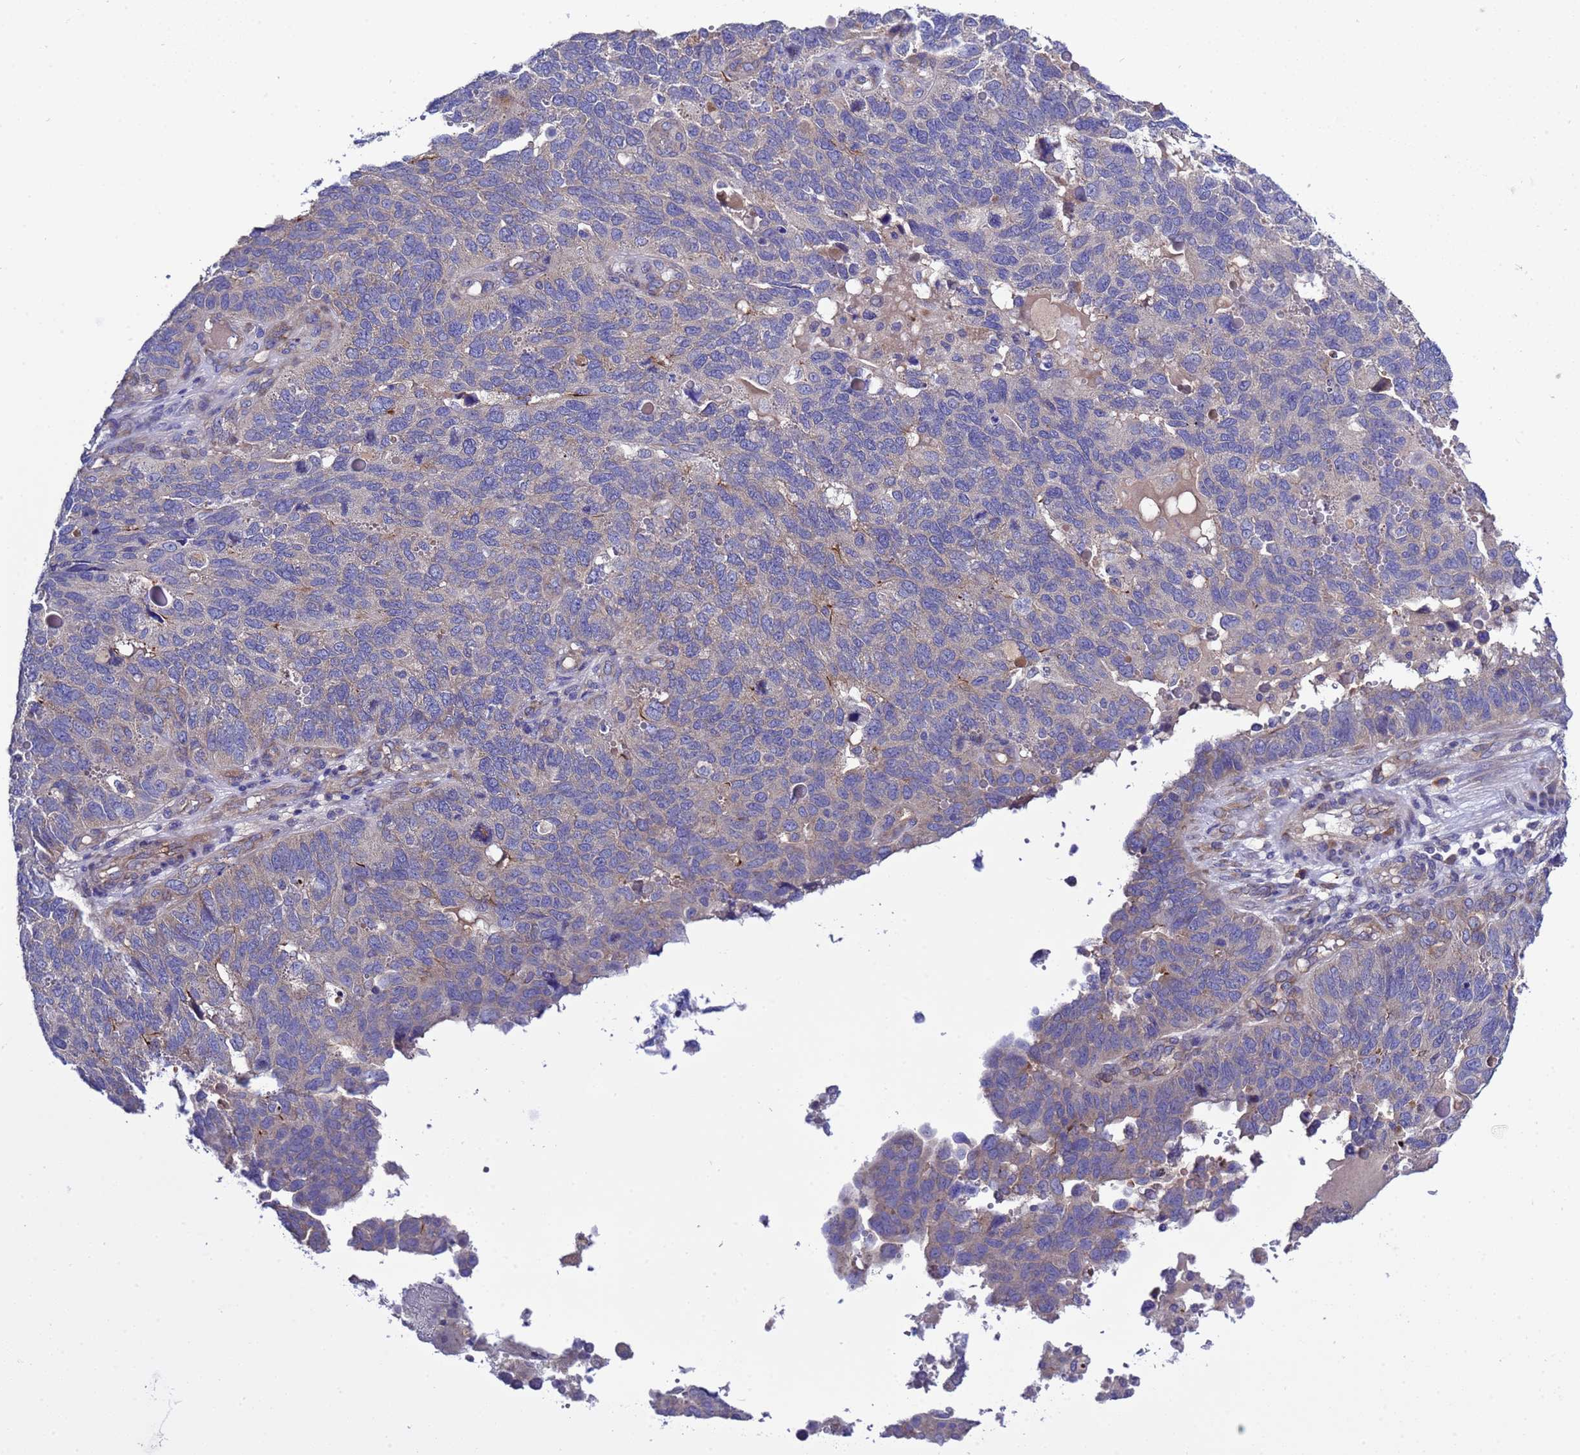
{"staining": {"intensity": "negative", "quantity": "none", "location": "none"}, "tissue": "endometrial cancer", "cell_type": "Tumor cells", "image_type": "cancer", "snomed": [{"axis": "morphology", "description": "Adenocarcinoma, NOS"}, {"axis": "topography", "description": "Endometrium"}], "caption": "Immunohistochemistry micrograph of endometrial adenocarcinoma stained for a protein (brown), which demonstrates no expression in tumor cells.", "gene": "RC3H2", "patient": {"sex": "female", "age": 66}}